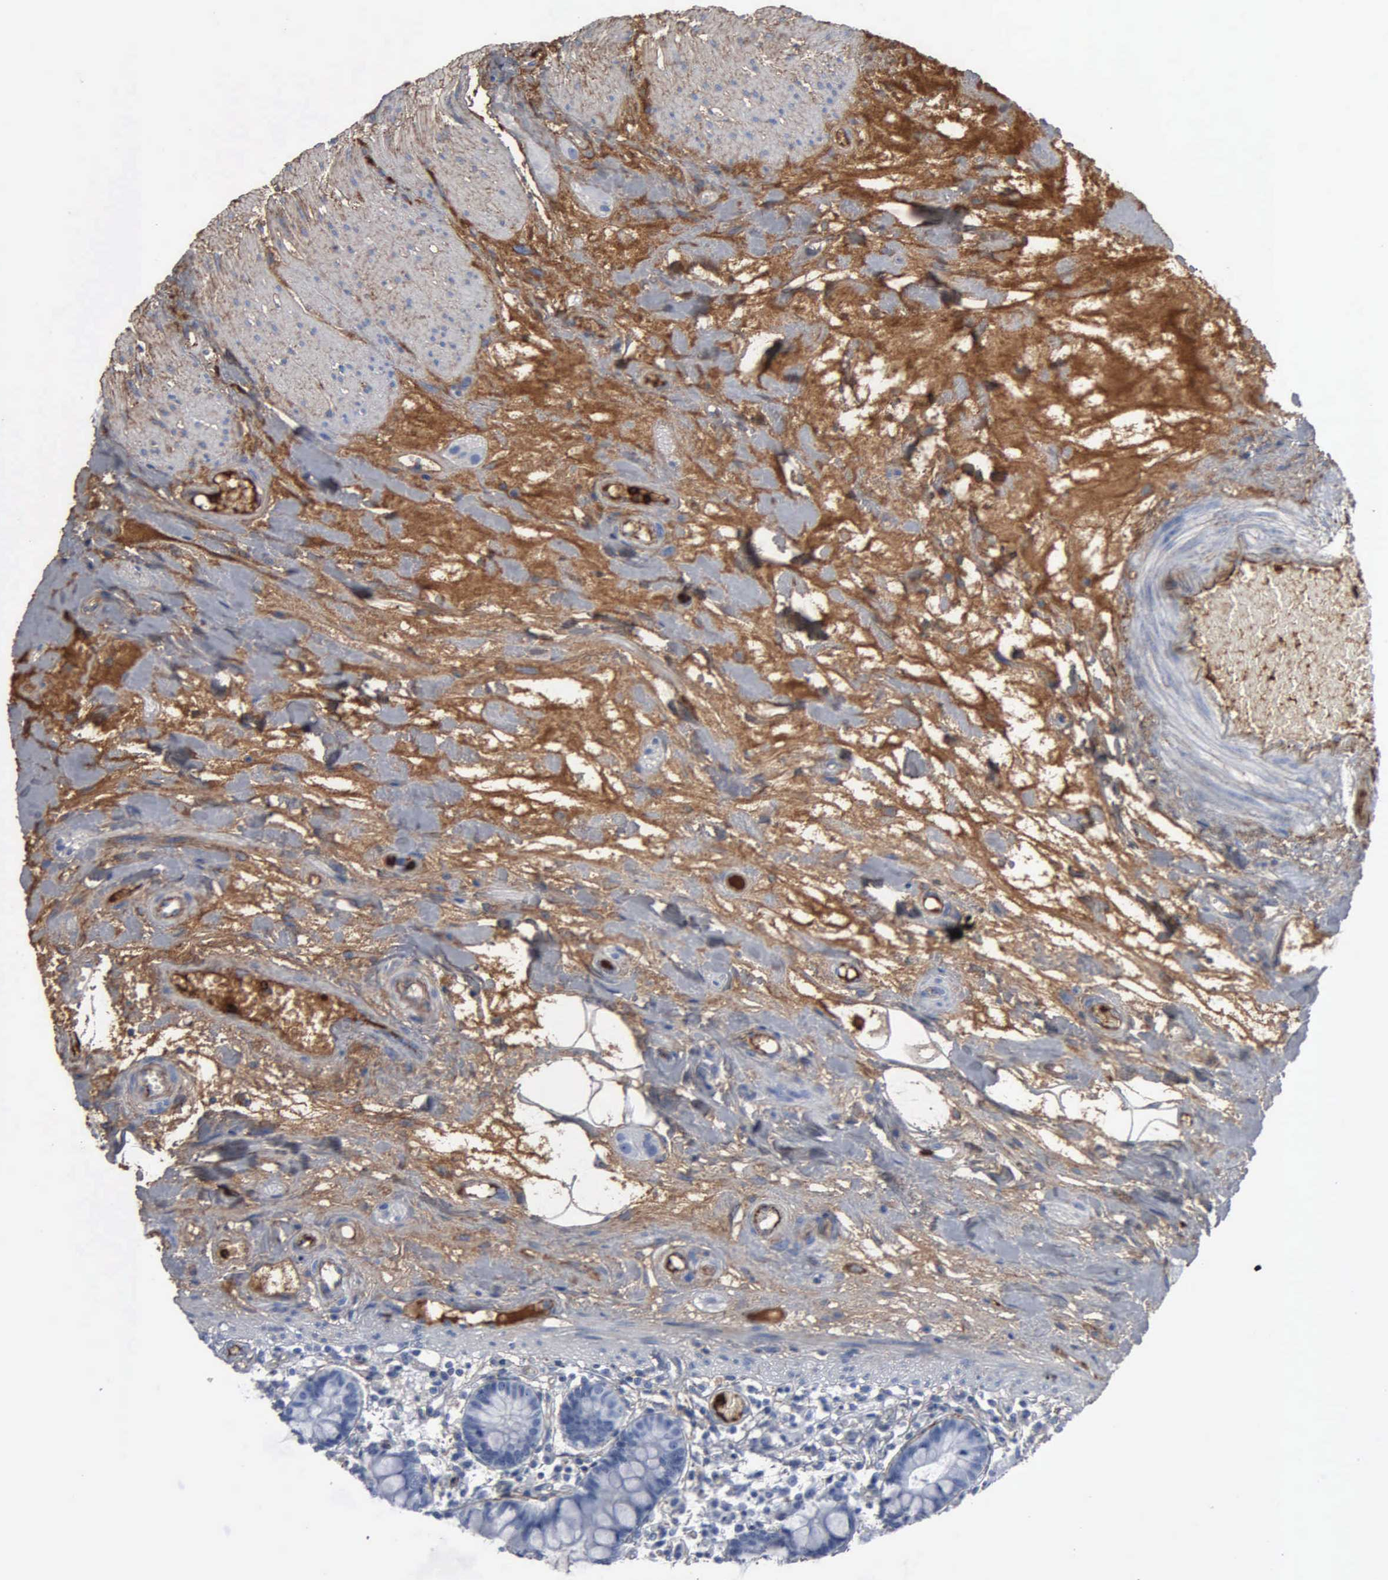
{"staining": {"intensity": "negative", "quantity": "none", "location": "none"}, "tissue": "small intestine", "cell_type": "Glandular cells", "image_type": "normal", "snomed": [{"axis": "morphology", "description": "Normal tissue, NOS"}, {"axis": "topography", "description": "Small intestine"}], "caption": "This histopathology image is of benign small intestine stained with immunohistochemistry to label a protein in brown with the nuclei are counter-stained blue. There is no staining in glandular cells.", "gene": "FN1", "patient": {"sex": "female", "age": 51}}